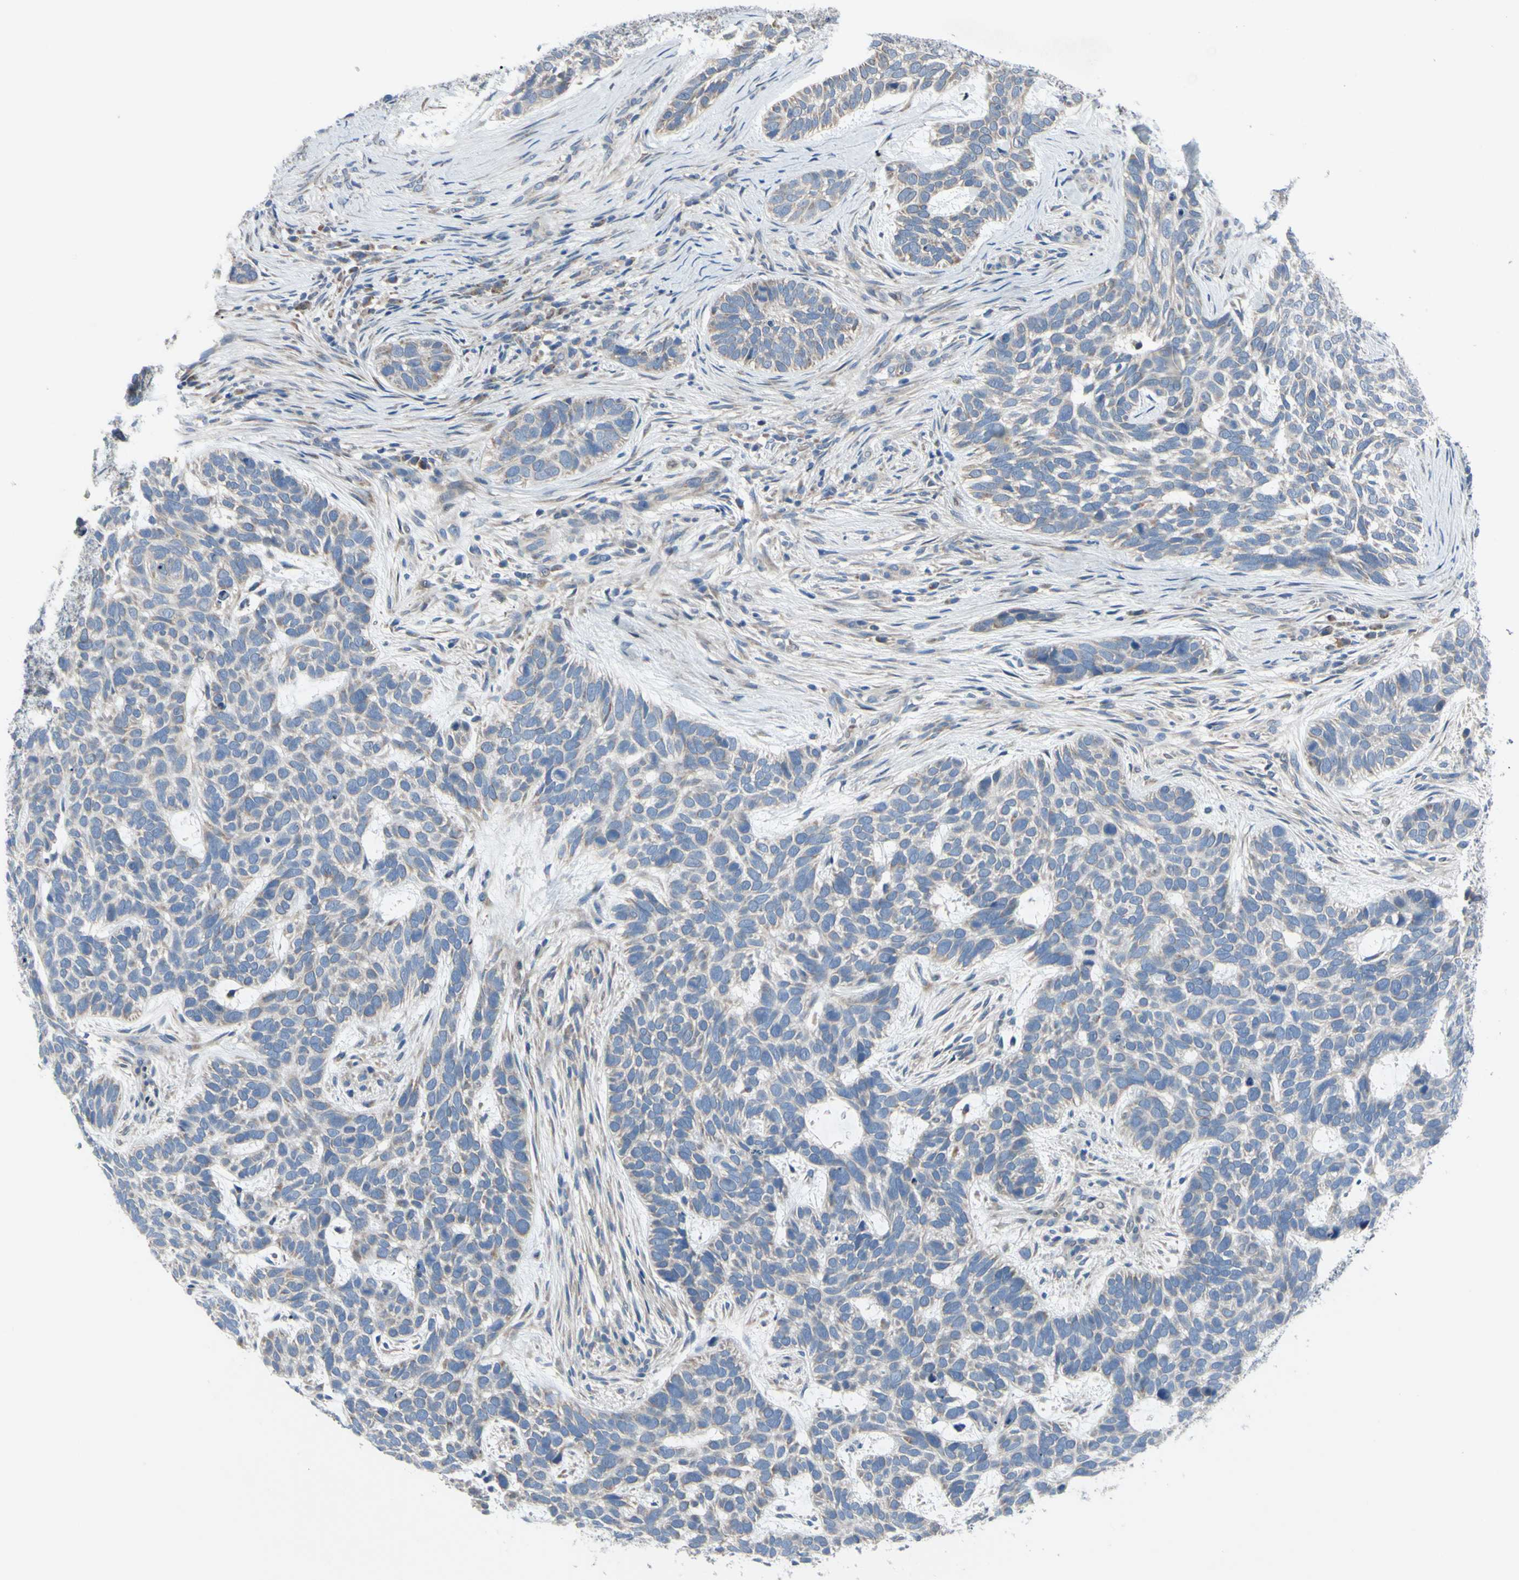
{"staining": {"intensity": "weak", "quantity": "25%-75%", "location": "cytoplasmic/membranous"}, "tissue": "skin cancer", "cell_type": "Tumor cells", "image_type": "cancer", "snomed": [{"axis": "morphology", "description": "Basal cell carcinoma"}, {"axis": "topography", "description": "Skin"}], "caption": "Immunohistochemical staining of human skin cancer (basal cell carcinoma) exhibits low levels of weak cytoplasmic/membranous protein positivity in about 25%-75% of tumor cells.", "gene": "GRAMD2B", "patient": {"sex": "male", "age": 87}}